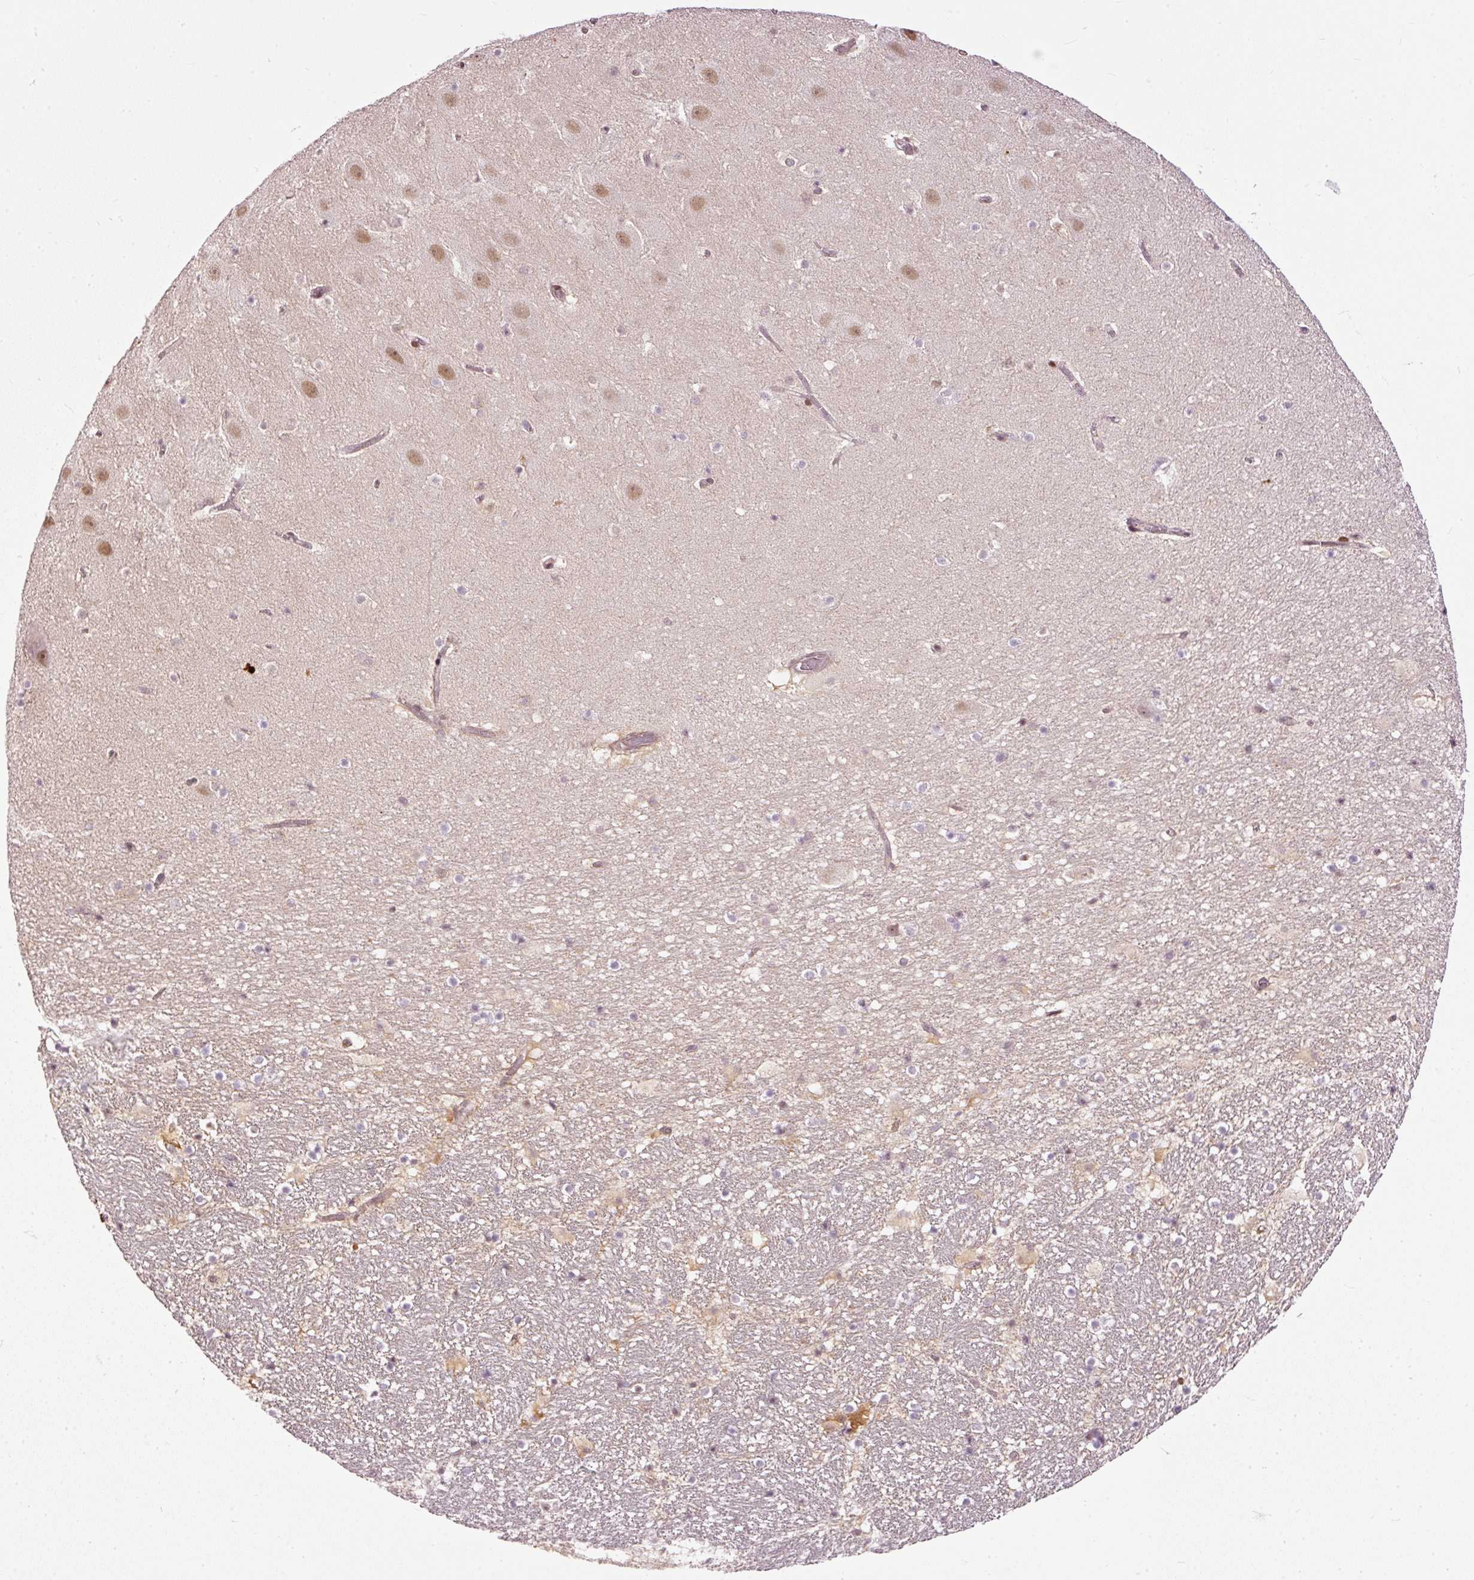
{"staining": {"intensity": "moderate", "quantity": "<25%", "location": "nuclear"}, "tissue": "hippocampus", "cell_type": "Glial cells", "image_type": "normal", "snomed": [{"axis": "morphology", "description": "Normal tissue, NOS"}, {"axis": "topography", "description": "Hippocampus"}], "caption": "A low amount of moderate nuclear expression is identified in about <25% of glial cells in benign hippocampus.", "gene": "ZNF778", "patient": {"sex": "male", "age": 37}}